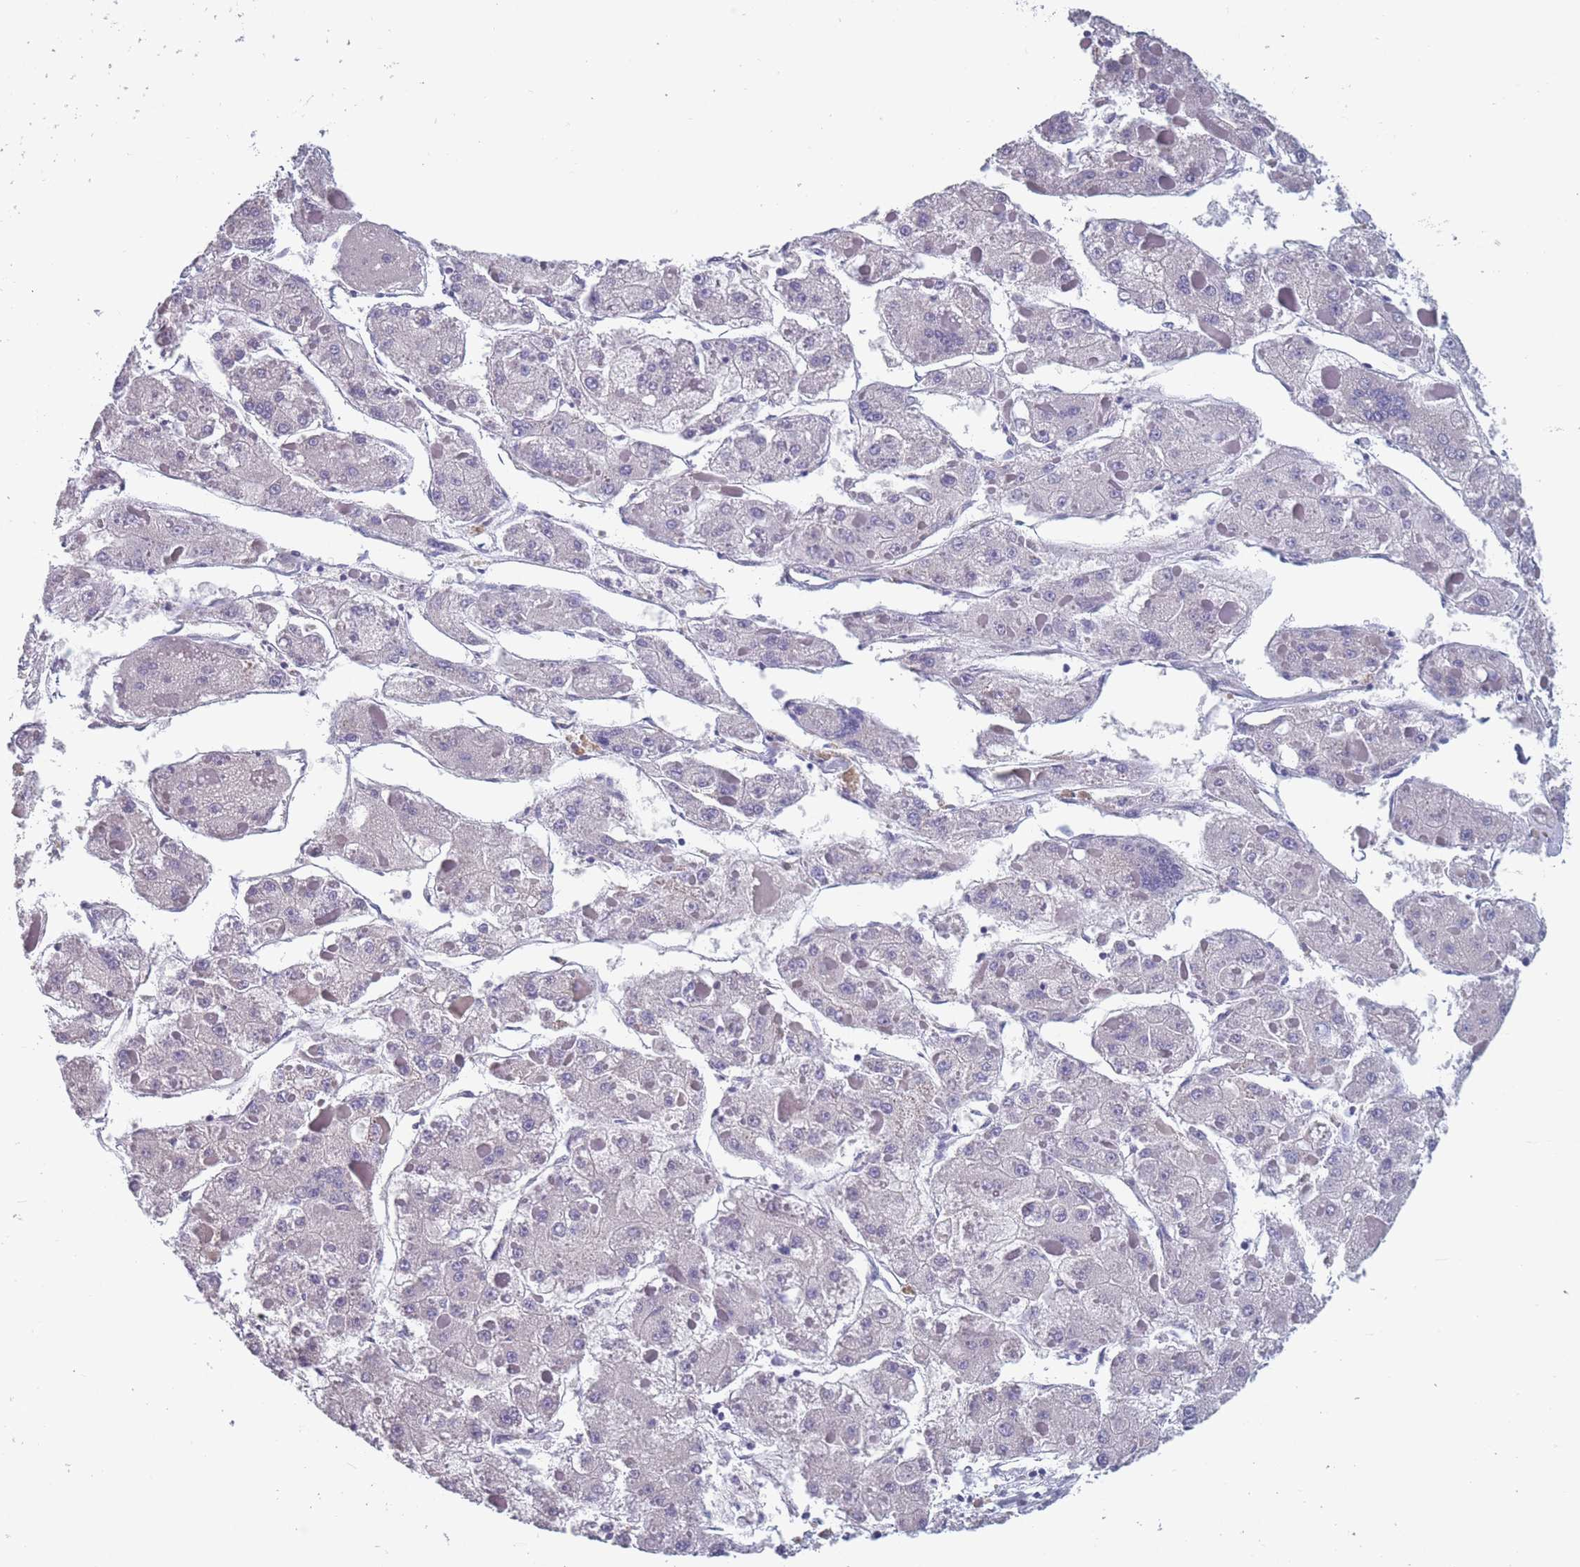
{"staining": {"intensity": "negative", "quantity": "none", "location": "none"}, "tissue": "liver cancer", "cell_type": "Tumor cells", "image_type": "cancer", "snomed": [{"axis": "morphology", "description": "Carcinoma, Hepatocellular, NOS"}, {"axis": "topography", "description": "Liver"}], "caption": "This is an IHC photomicrograph of human liver cancer (hepatocellular carcinoma). There is no staining in tumor cells.", "gene": "OR4C5", "patient": {"sex": "female", "age": 73}}